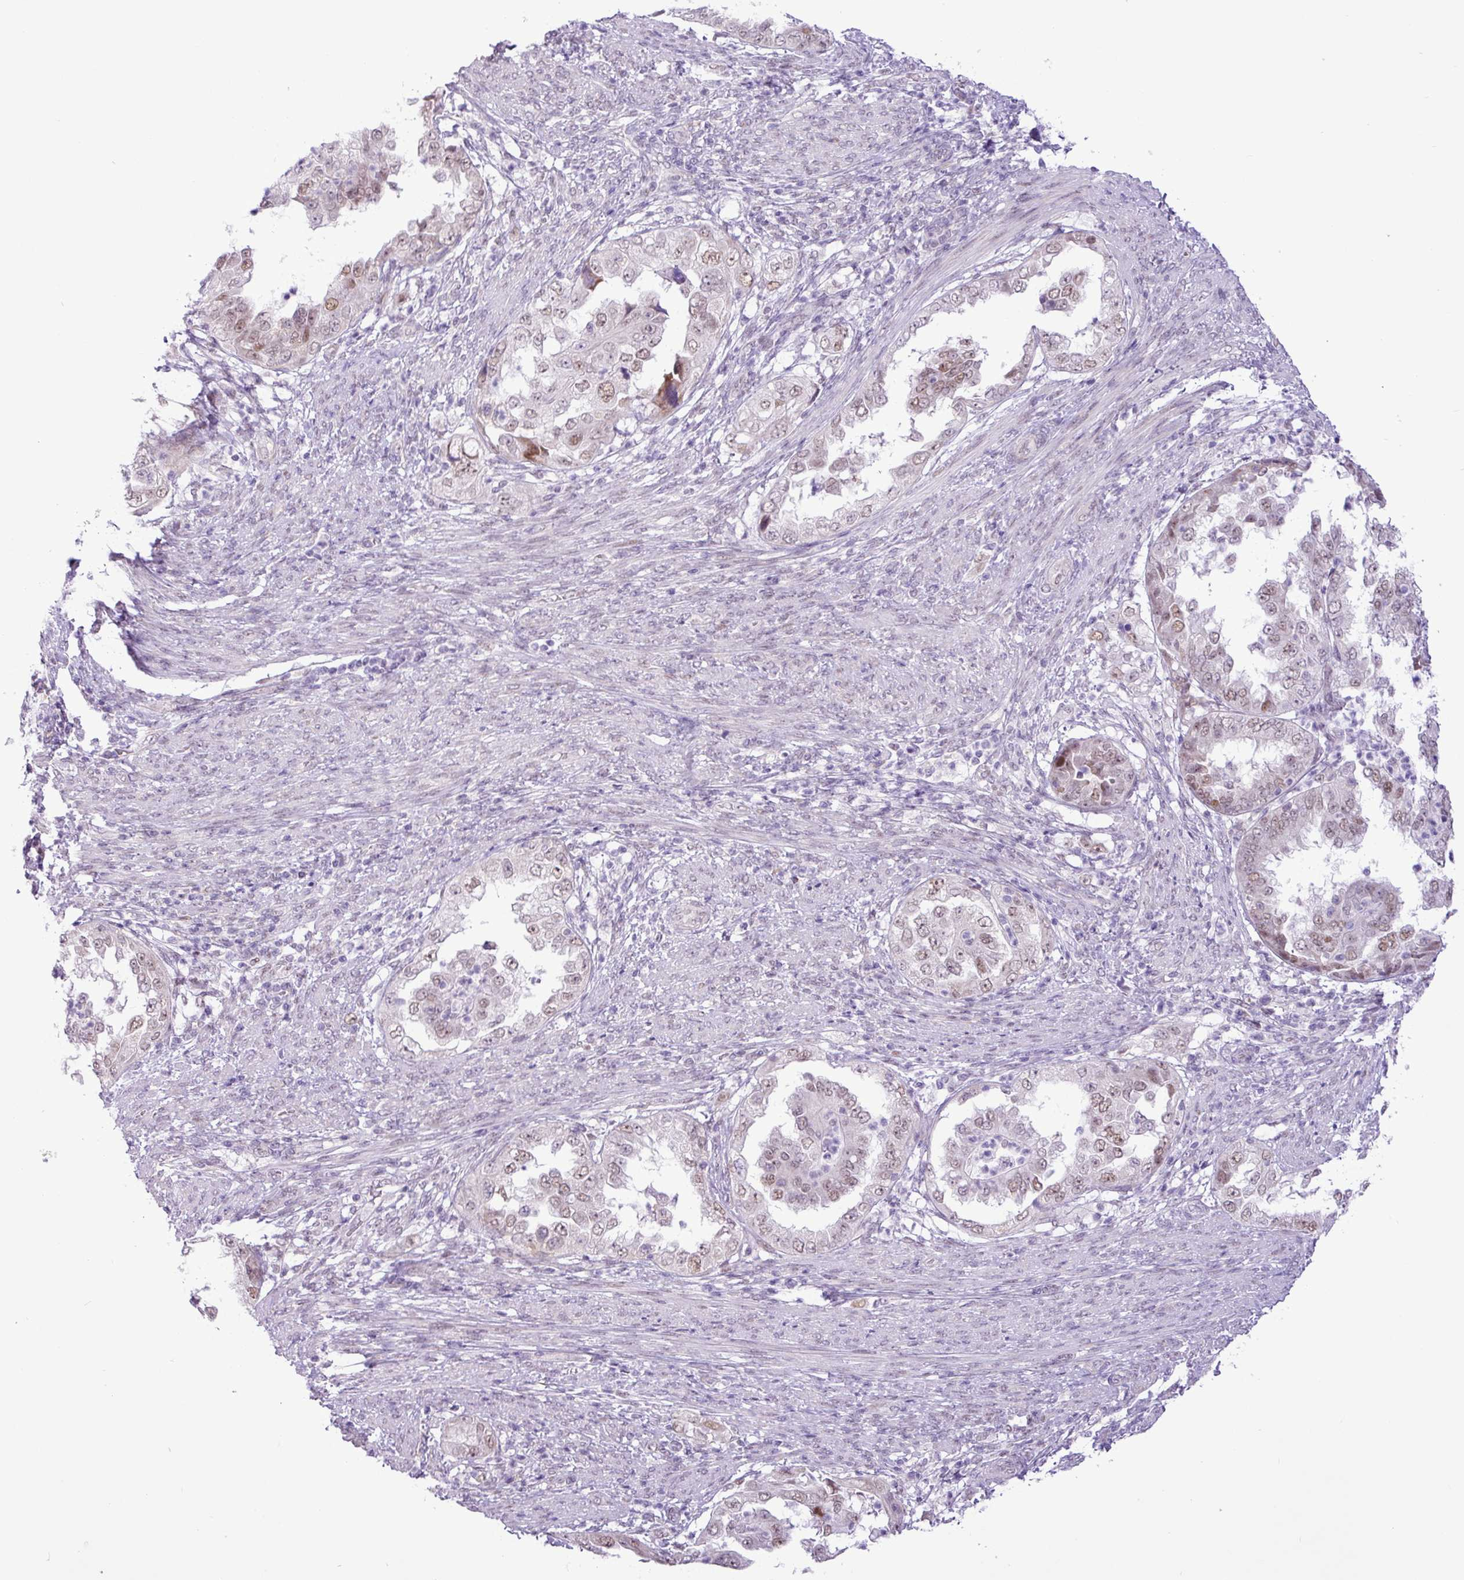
{"staining": {"intensity": "weak", "quantity": "25%-75%", "location": "nuclear"}, "tissue": "endometrial cancer", "cell_type": "Tumor cells", "image_type": "cancer", "snomed": [{"axis": "morphology", "description": "Adenocarcinoma, NOS"}, {"axis": "topography", "description": "Endometrium"}], "caption": "Adenocarcinoma (endometrial) stained with a brown dye reveals weak nuclear positive positivity in approximately 25%-75% of tumor cells.", "gene": "ELOA2", "patient": {"sex": "female", "age": 85}}